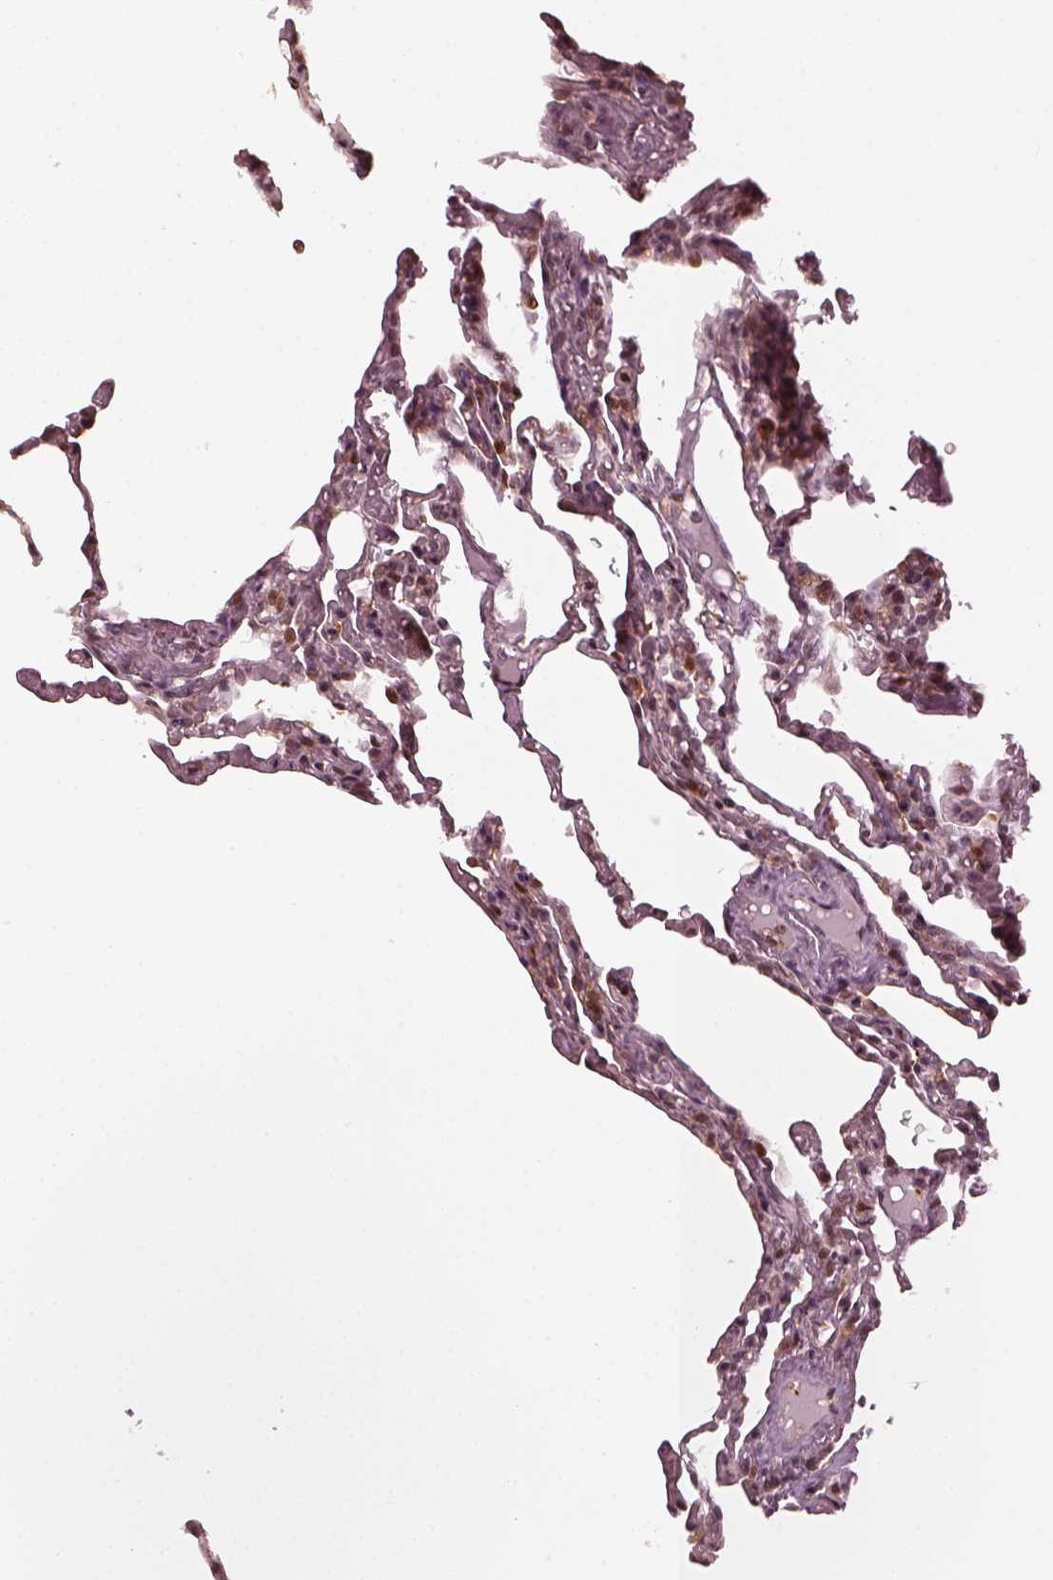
{"staining": {"intensity": "moderate", "quantity": "<25%", "location": "nuclear"}, "tissue": "lung", "cell_type": "Alveolar cells", "image_type": "normal", "snomed": [{"axis": "morphology", "description": "Normal tissue, NOS"}, {"axis": "topography", "description": "Lung"}], "caption": "Moderate nuclear protein staining is appreciated in approximately <25% of alveolar cells in lung. The staining was performed using DAB to visualize the protein expression in brown, while the nuclei were stained in blue with hematoxylin (Magnification: 20x).", "gene": "TRIB3", "patient": {"sex": "female", "age": 43}}